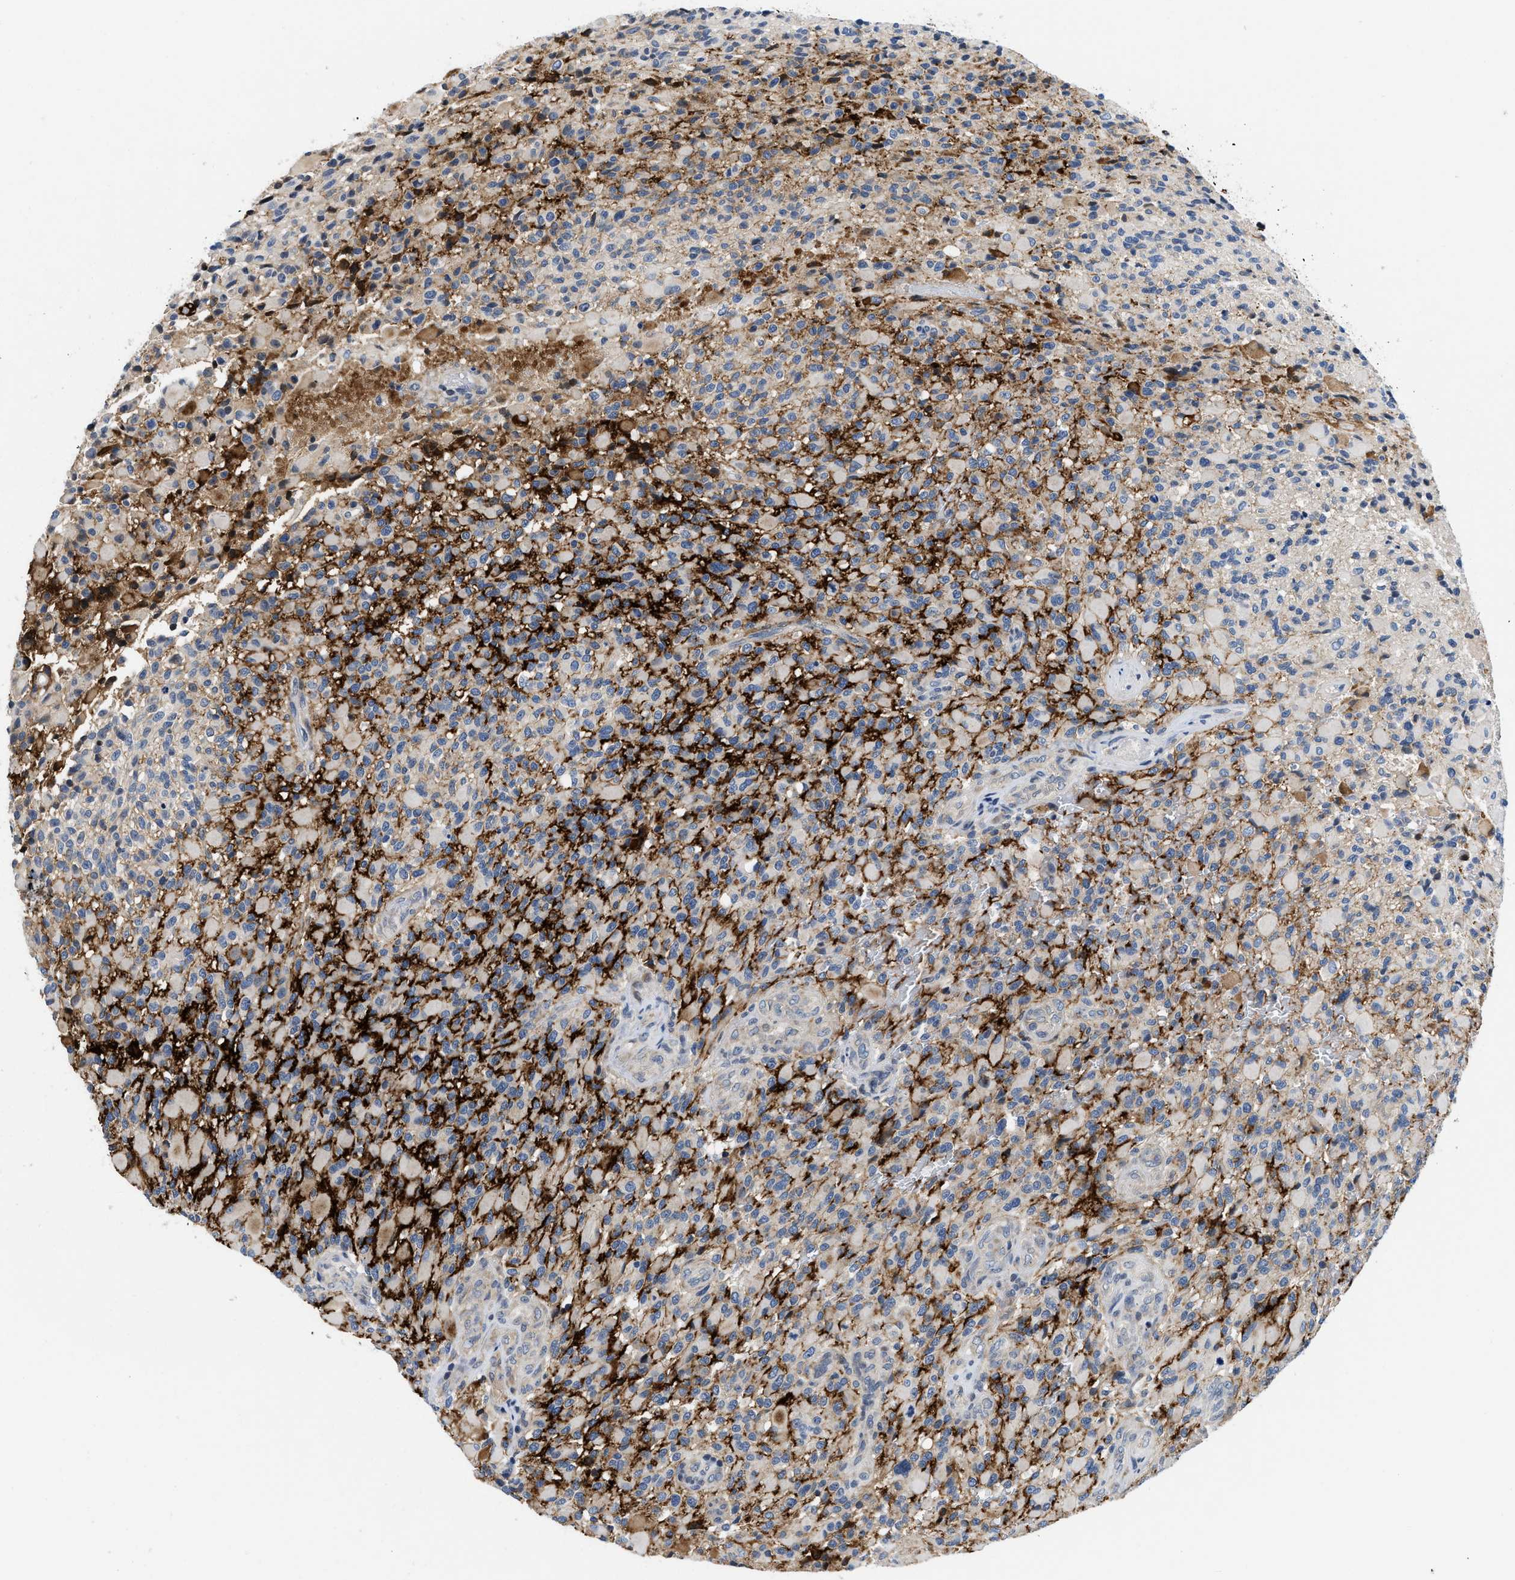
{"staining": {"intensity": "moderate", "quantity": "<25%", "location": "cytoplasmic/membranous"}, "tissue": "glioma", "cell_type": "Tumor cells", "image_type": "cancer", "snomed": [{"axis": "morphology", "description": "Glioma, malignant, High grade"}, {"axis": "topography", "description": "Brain"}], "caption": "Moderate cytoplasmic/membranous staining is seen in about <25% of tumor cells in glioma.", "gene": "IKBKE", "patient": {"sex": "male", "age": 71}}